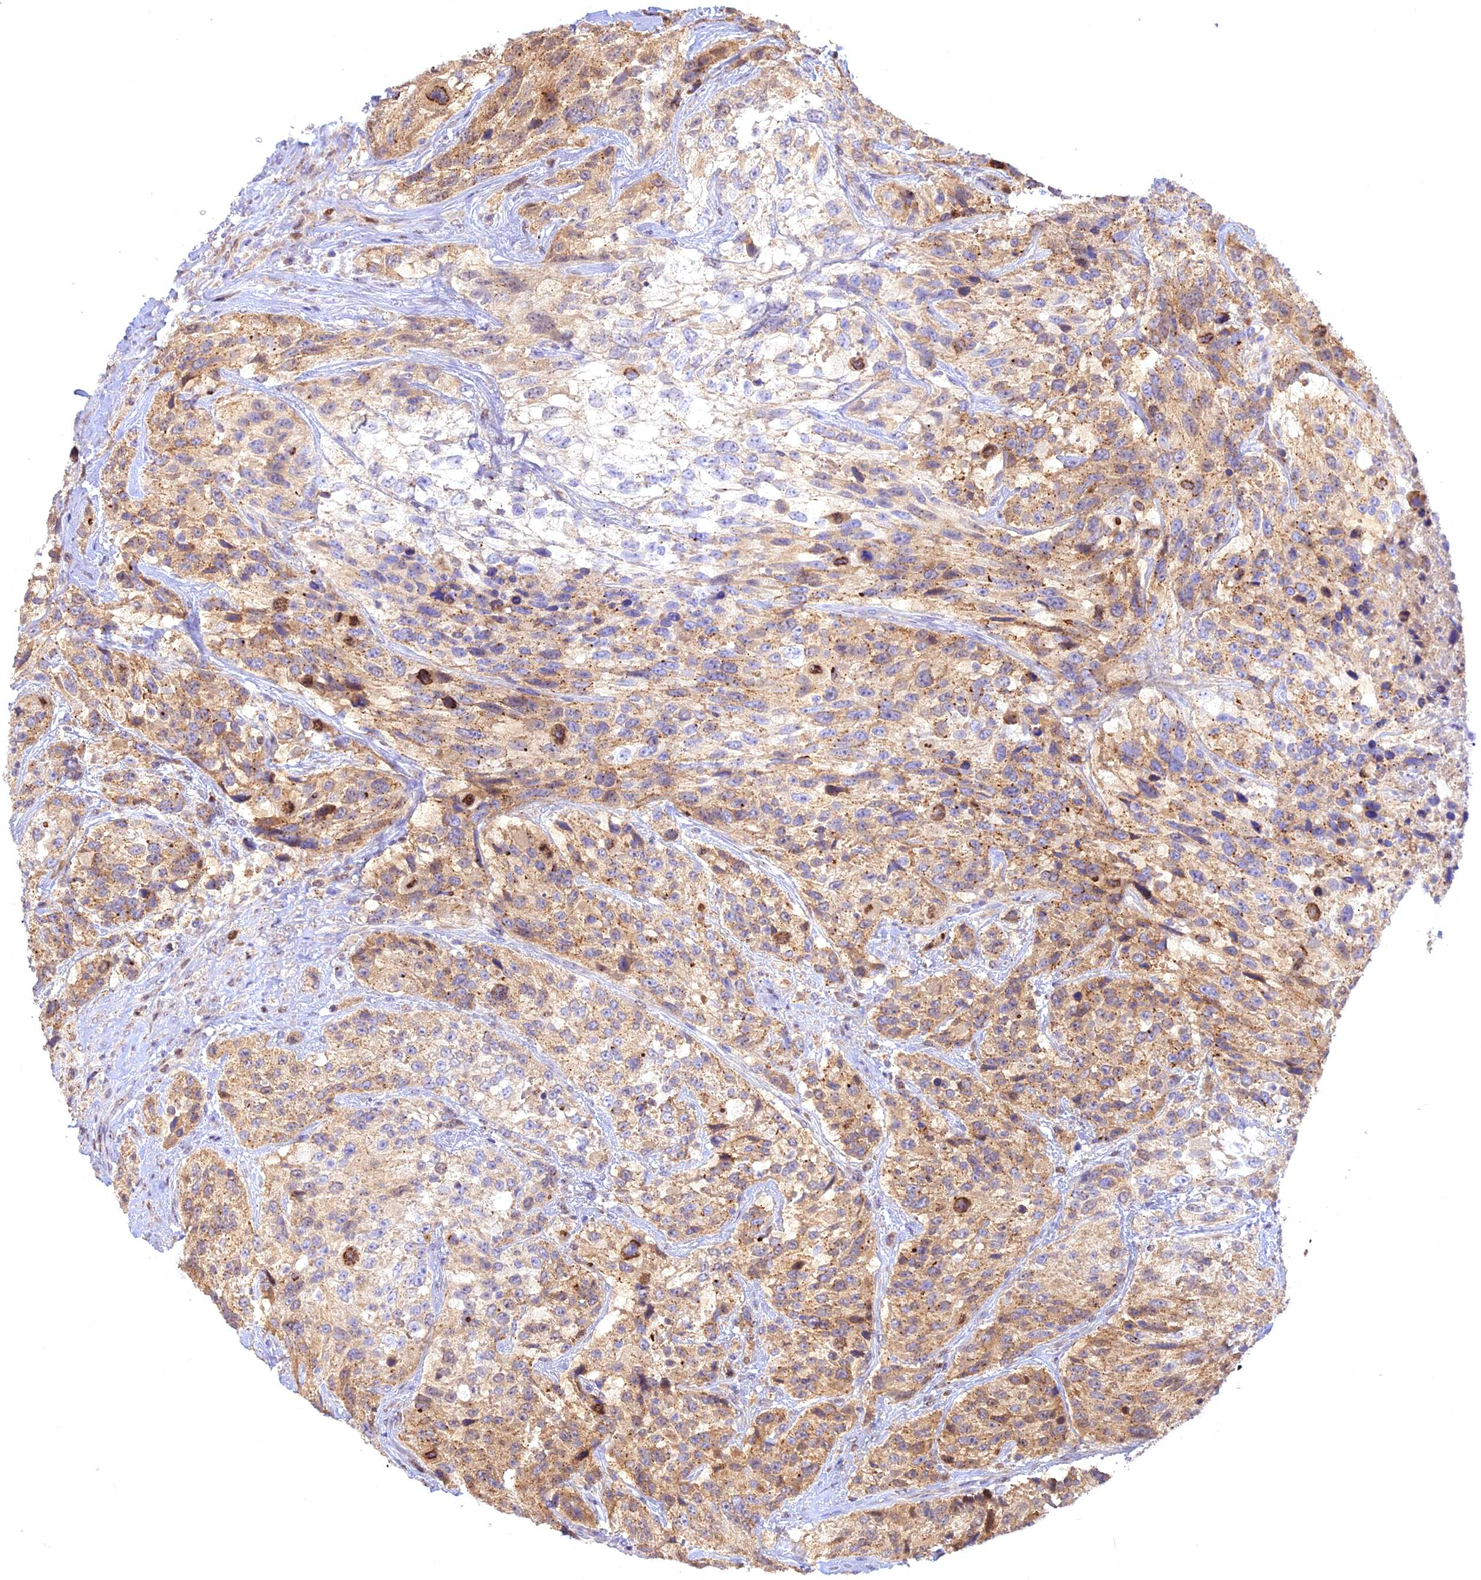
{"staining": {"intensity": "moderate", "quantity": "25%-75%", "location": "cytoplasmic/membranous"}, "tissue": "urothelial cancer", "cell_type": "Tumor cells", "image_type": "cancer", "snomed": [{"axis": "morphology", "description": "Urothelial carcinoma, High grade"}, {"axis": "topography", "description": "Urinary bladder"}], "caption": "Urothelial carcinoma (high-grade) stained for a protein reveals moderate cytoplasmic/membranous positivity in tumor cells.", "gene": "CENPV", "patient": {"sex": "female", "age": 70}}